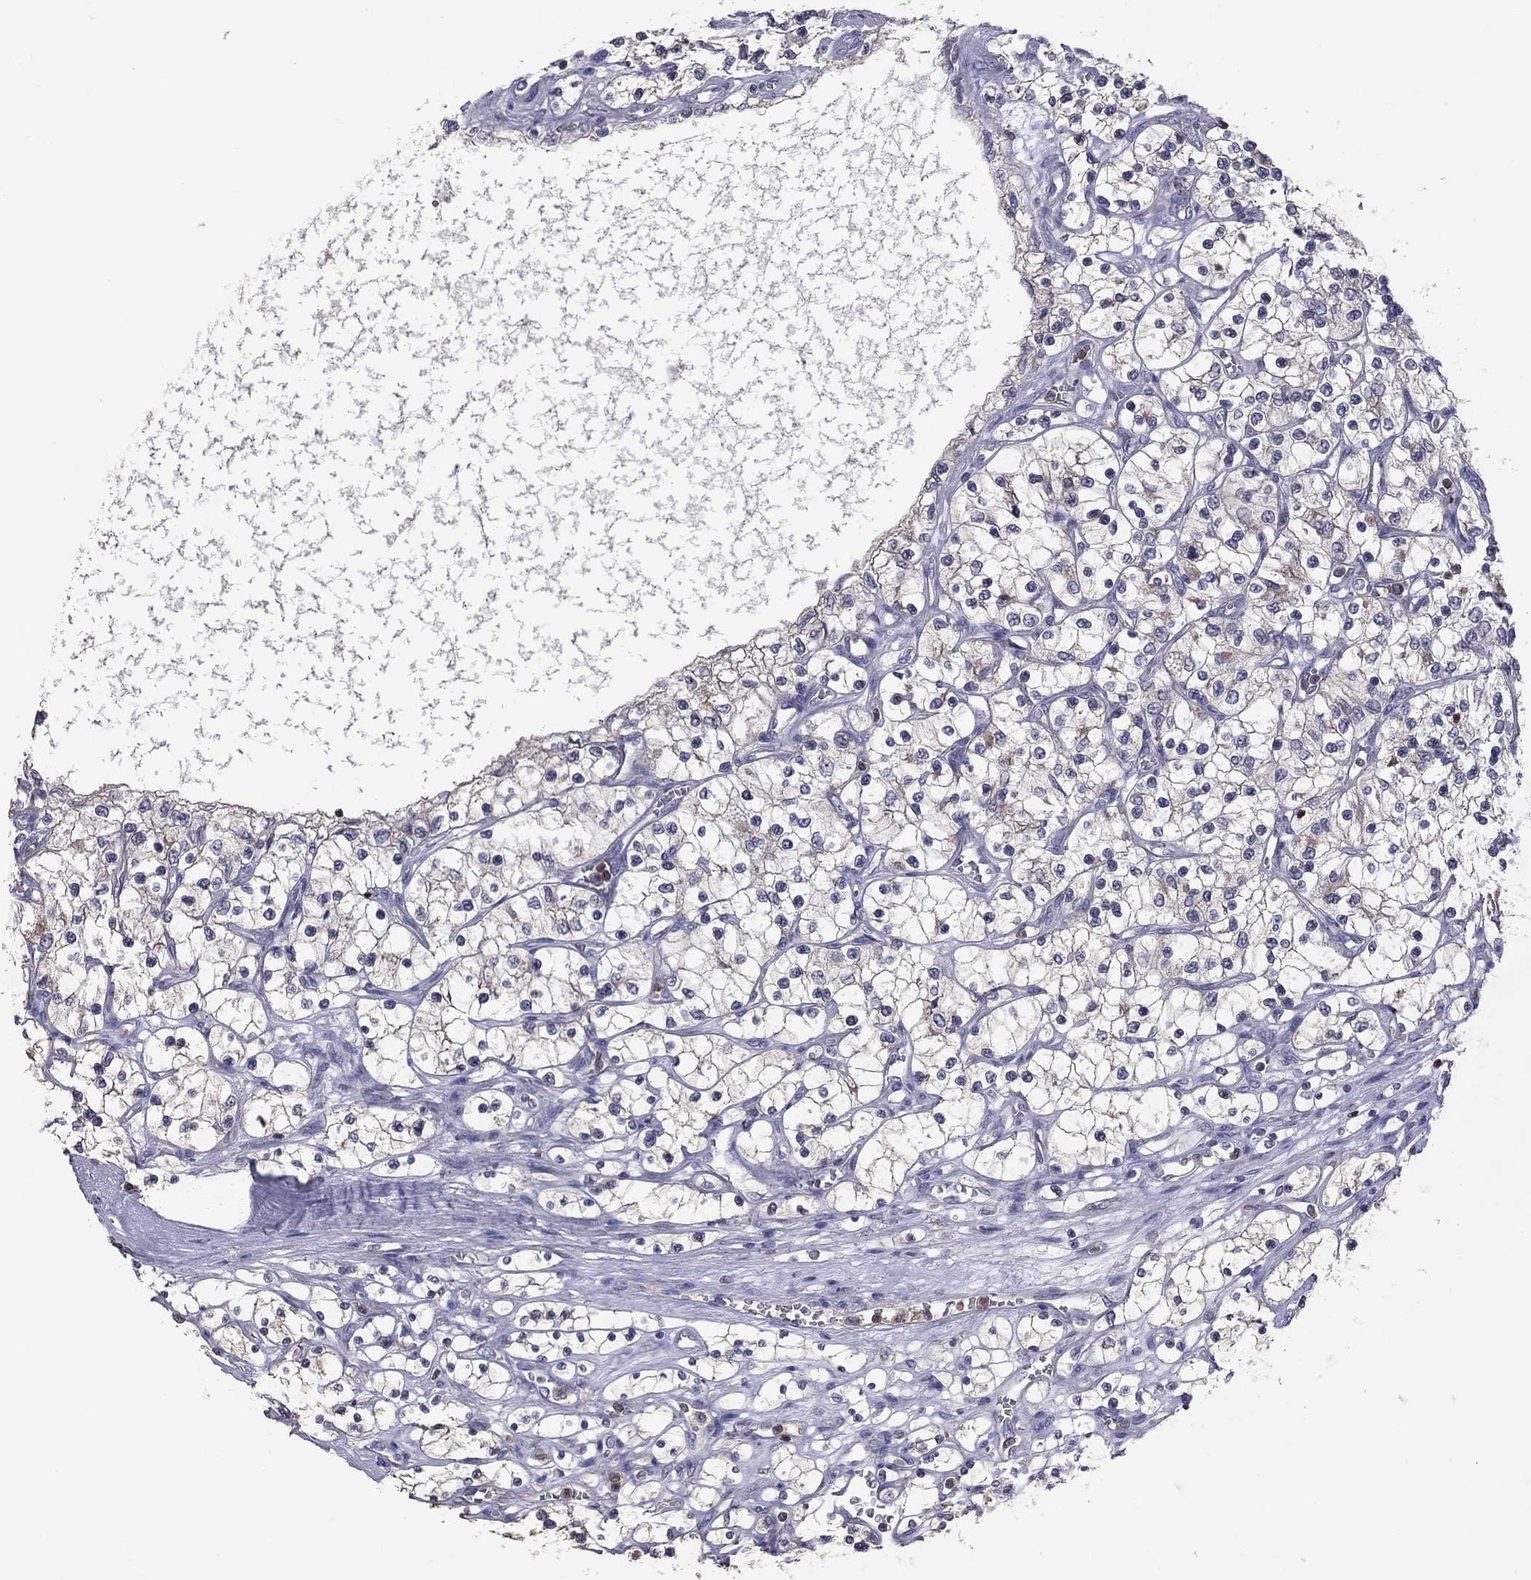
{"staining": {"intensity": "weak", "quantity": "<25%", "location": "cytoplasmic/membranous"}, "tissue": "renal cancer", "cell_type": "Tumor cells", "image_type": "cancer", "snomed": [{"axis": "morphology", "description": "Adenocarcinoma, NOS"}, {"axis": "topography", "description": "Kidney"}], "caption": "High power microscopy photomicrograph of an immunohistochemistry (IHC) histopathology image of renal cancer, revealing no significant positivity in tumor cells.", "gene": "IPCEF1", "patient": {"sex": "female", "age": 69}}